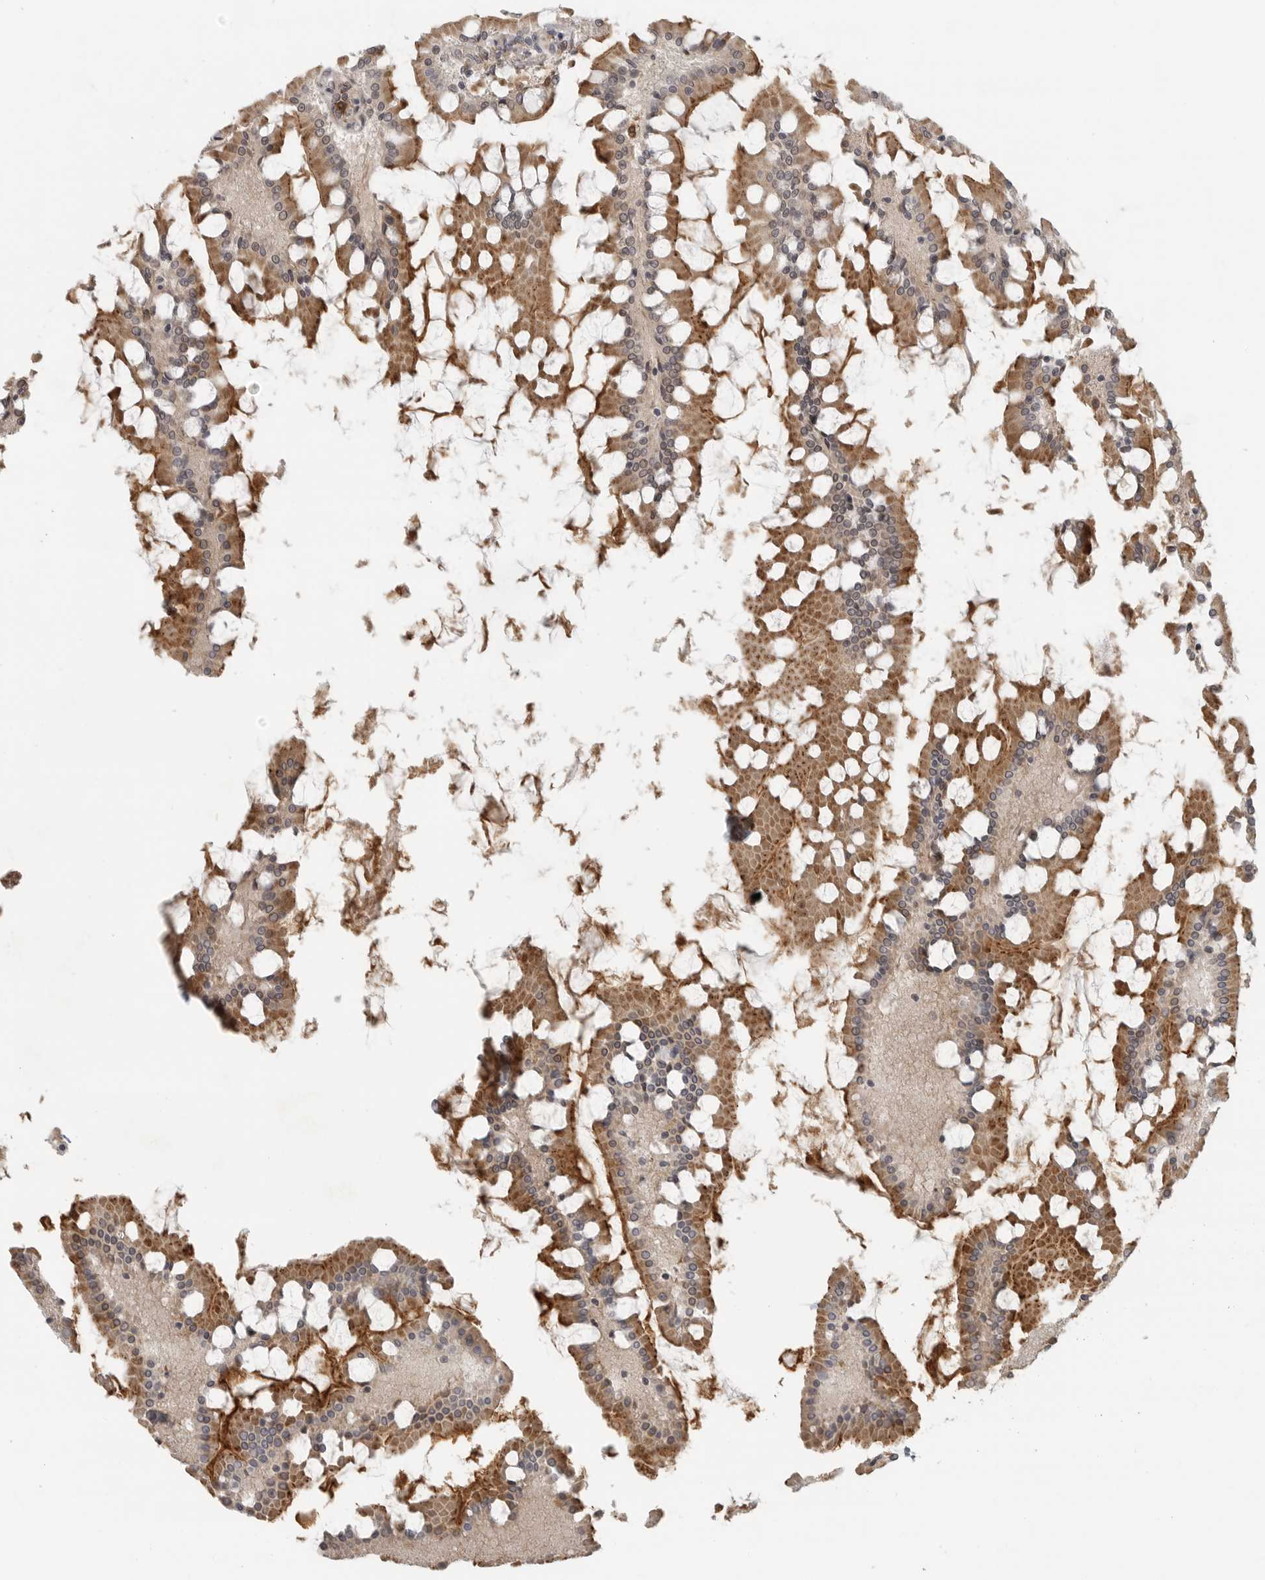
{"staining": {"intensity": "moderate", "quantity": ">75%", "location": "cytoplasmic/membranous,nuclear"}, "tissue": "small intestine", "cell_type": "Glandular cells", "image_type": "normal", "snomed": [{"axis": "morphology", "description": "Normal tissue, NOS"}, {"axis": "topography", "description": "Small intestine"}], "caption": "Protein expression by immunohistochemistry (IHC) reveals moderate cytoplasmic/membranous,nuclear expression in about >75% of glandular cells in normal small intestine.", "gene": "CEP295NL", "patient": {"sex": "male", "age": 41}}